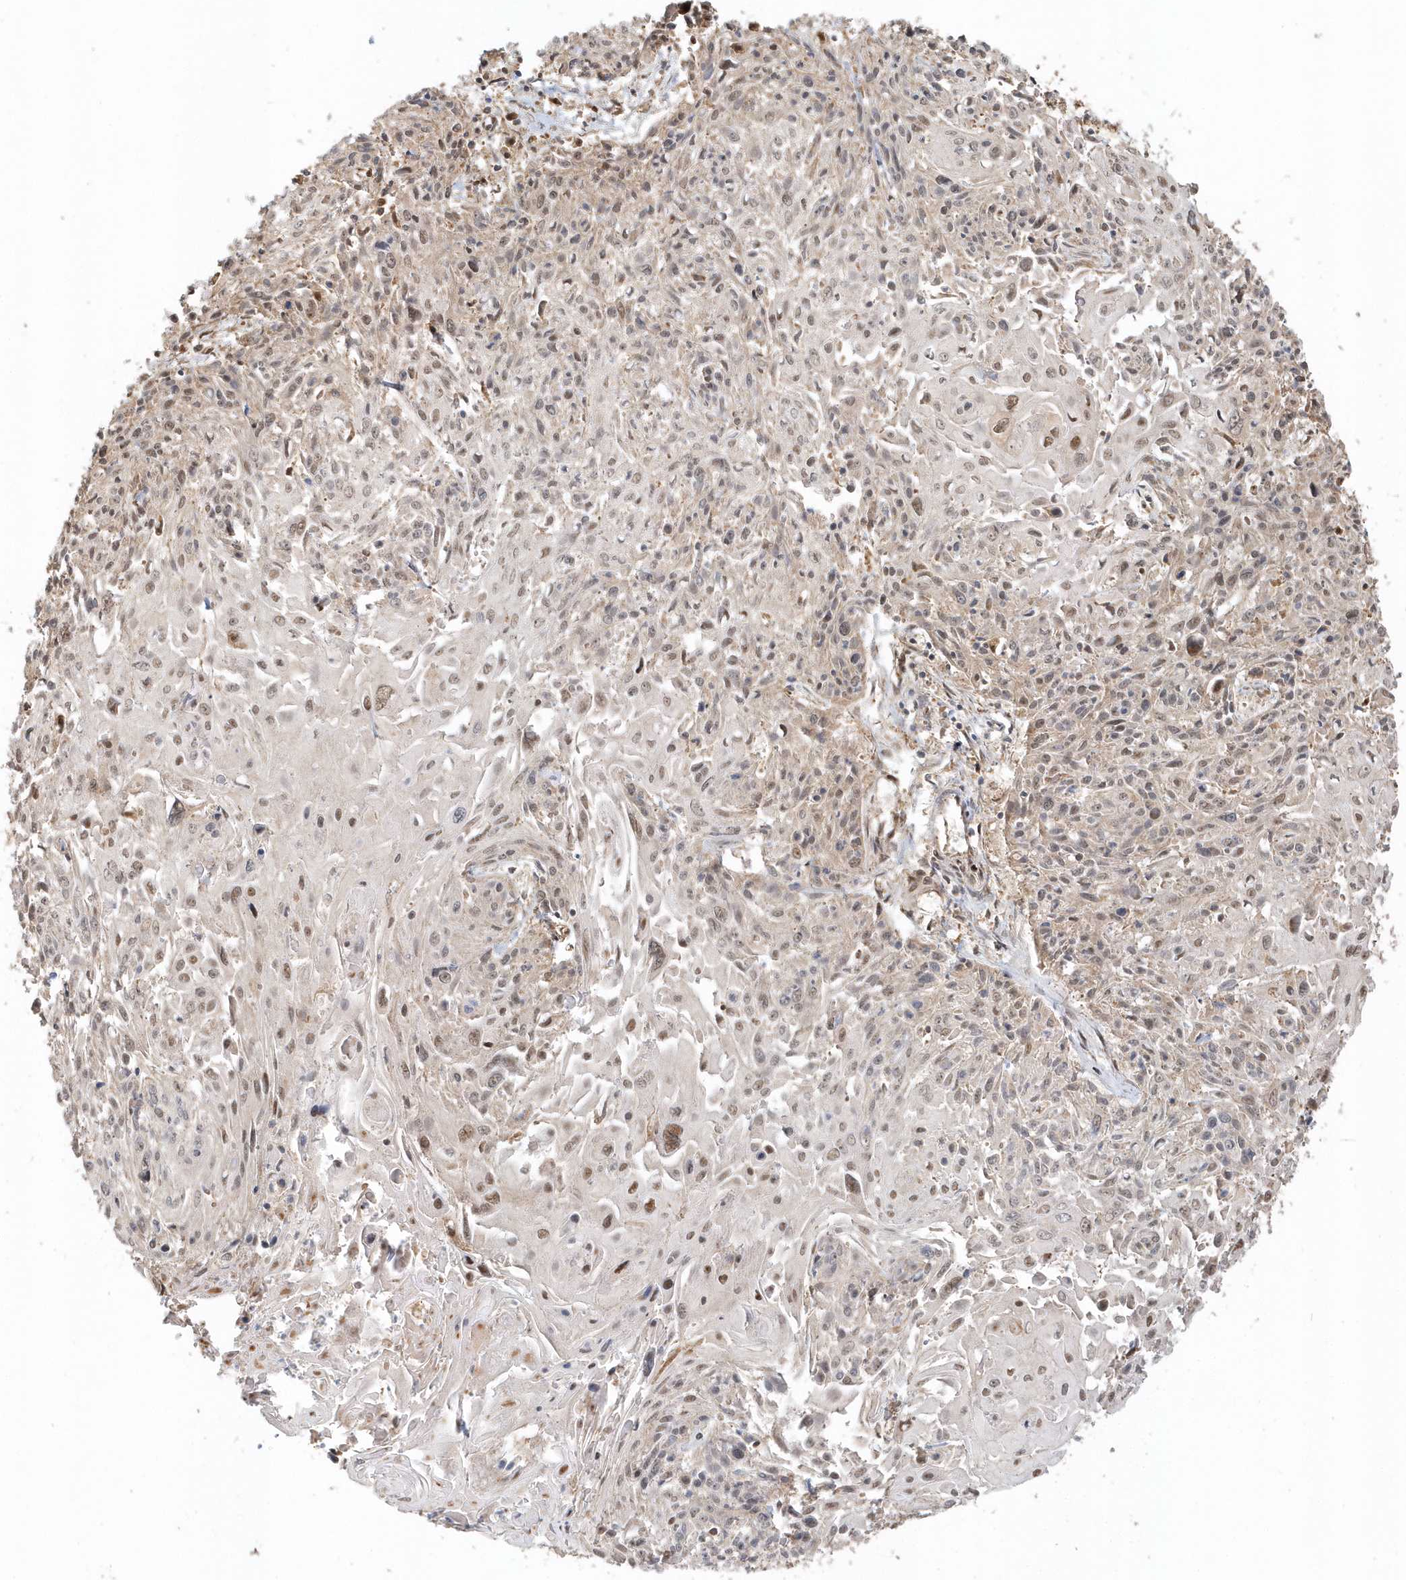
{"staining": {"intensity": "weak", "quantity": "25%-75%", "location": "nuclear"}, "tissue": "cervical cancer", "cell_type": "Tumor cells", "image_type": "cancer", "snomed": [{"axis": "morphology", "description": "Squamous cell carcinoma, NOS"}, {"axis": "topography", "description": "Cervix"}], "caption": "This is a histology image of immunohistochemistry (IHC) staining of cervical squamous cell carcinoma, which shows weak staining in the nuclear of tumor cells.", "gene": "PSMD6", "patient": {"sex": "female", "age": 51}}